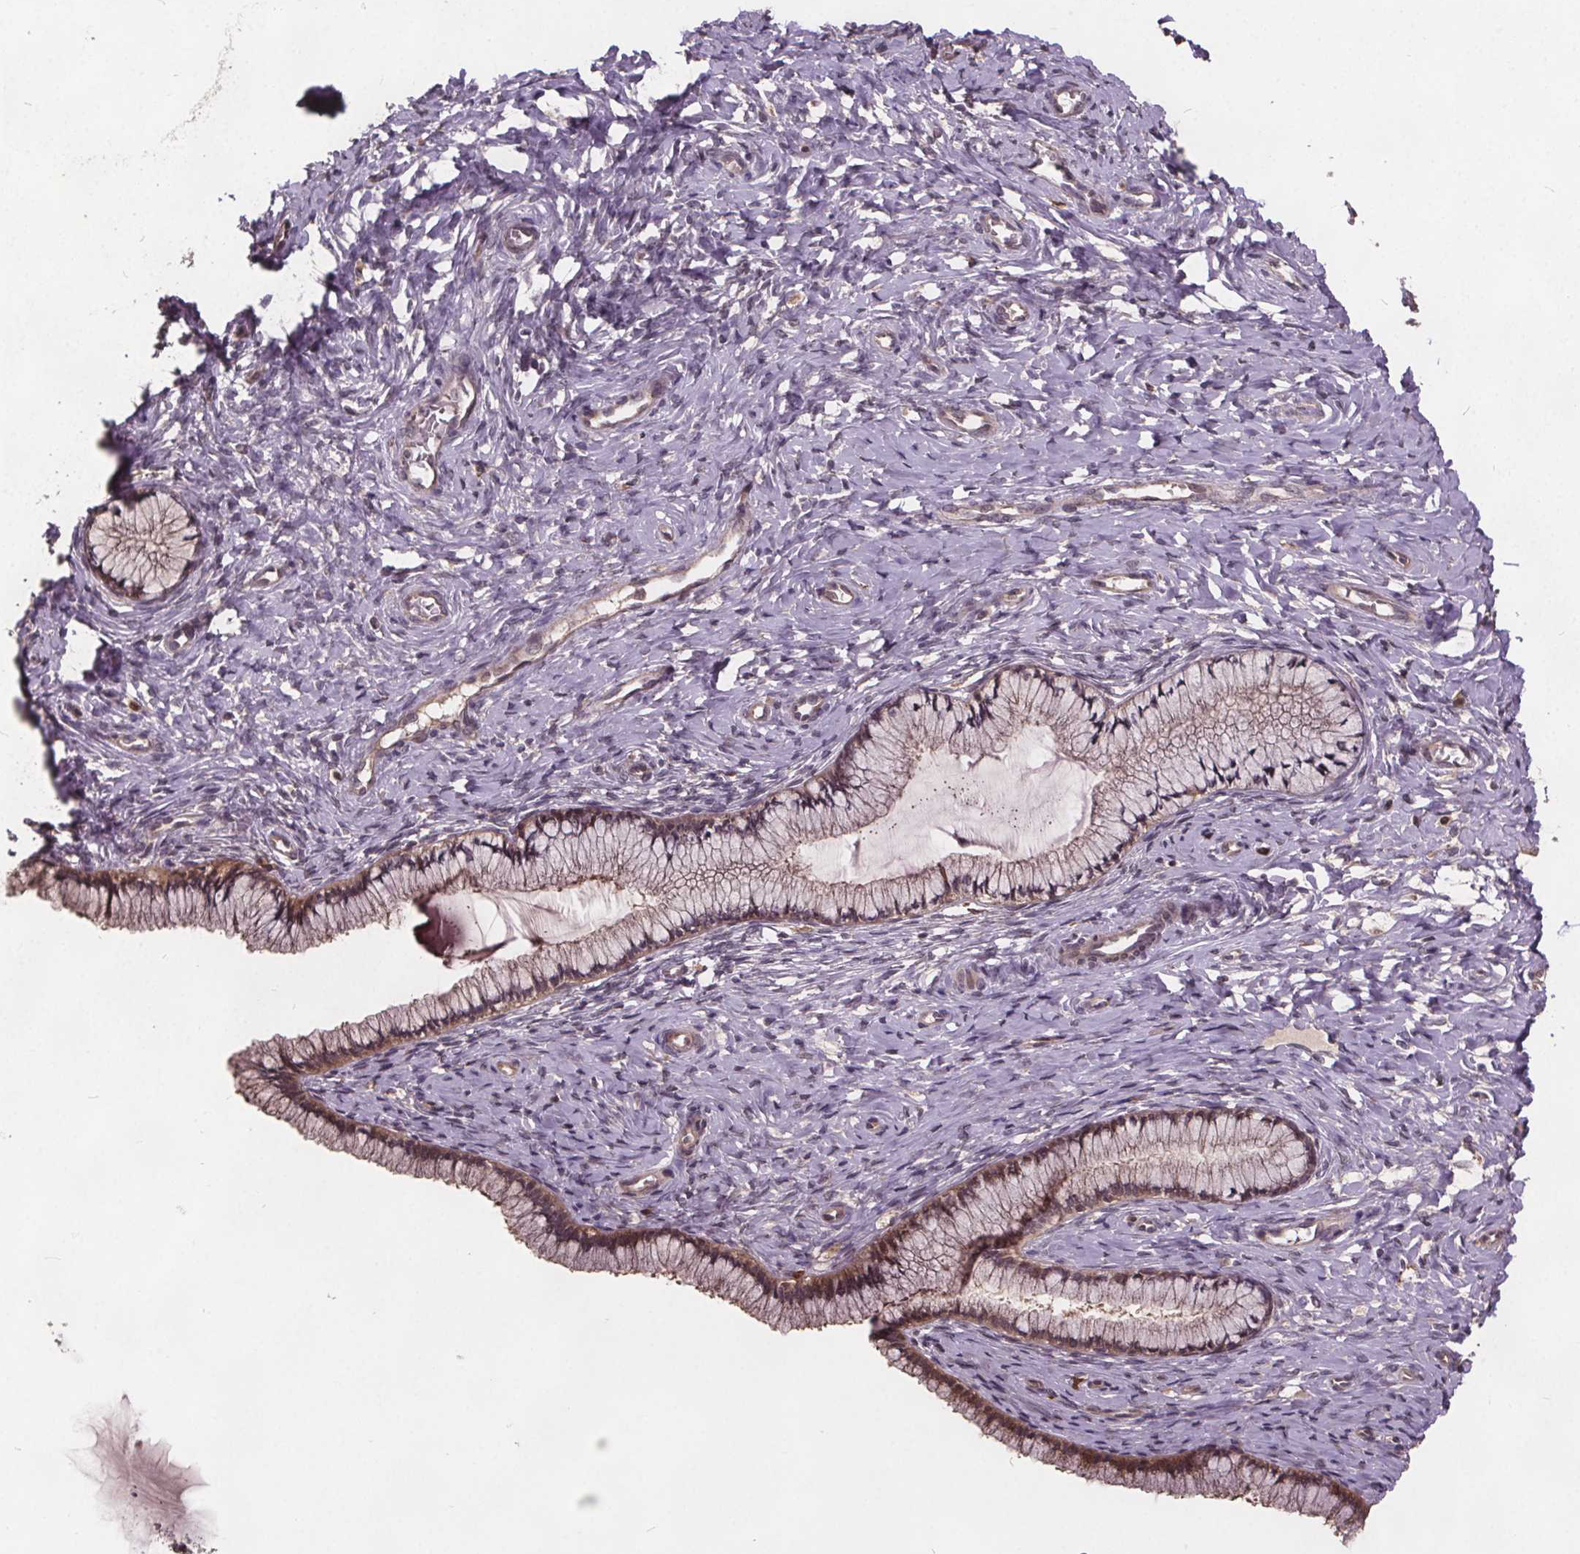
{"staining": {"intensity": "moderate", "quantity": "25%-75%", "location": "cytoplasmic/membranous"}, "tissue": "cervix", "cell_type": "Glandular cells", "image_type": "normal", "snomed": [{"axis": "morphology", "description": "Normal tissue, NOS"}, {"axis": "topography", "description": "Cervix"}], "caption": "Immunohistochemistry of normal human cervix displays medium levels of moderate cytoplasmic/membranous positivity in approximately 25%-75% of glandular cells. Using DAB (brown) and hematoxylin (blue) stains, captured at high magnification using brightfield microscopy.", "gene": "USP9X", "patient": {"sex": "female", "age": 37}}